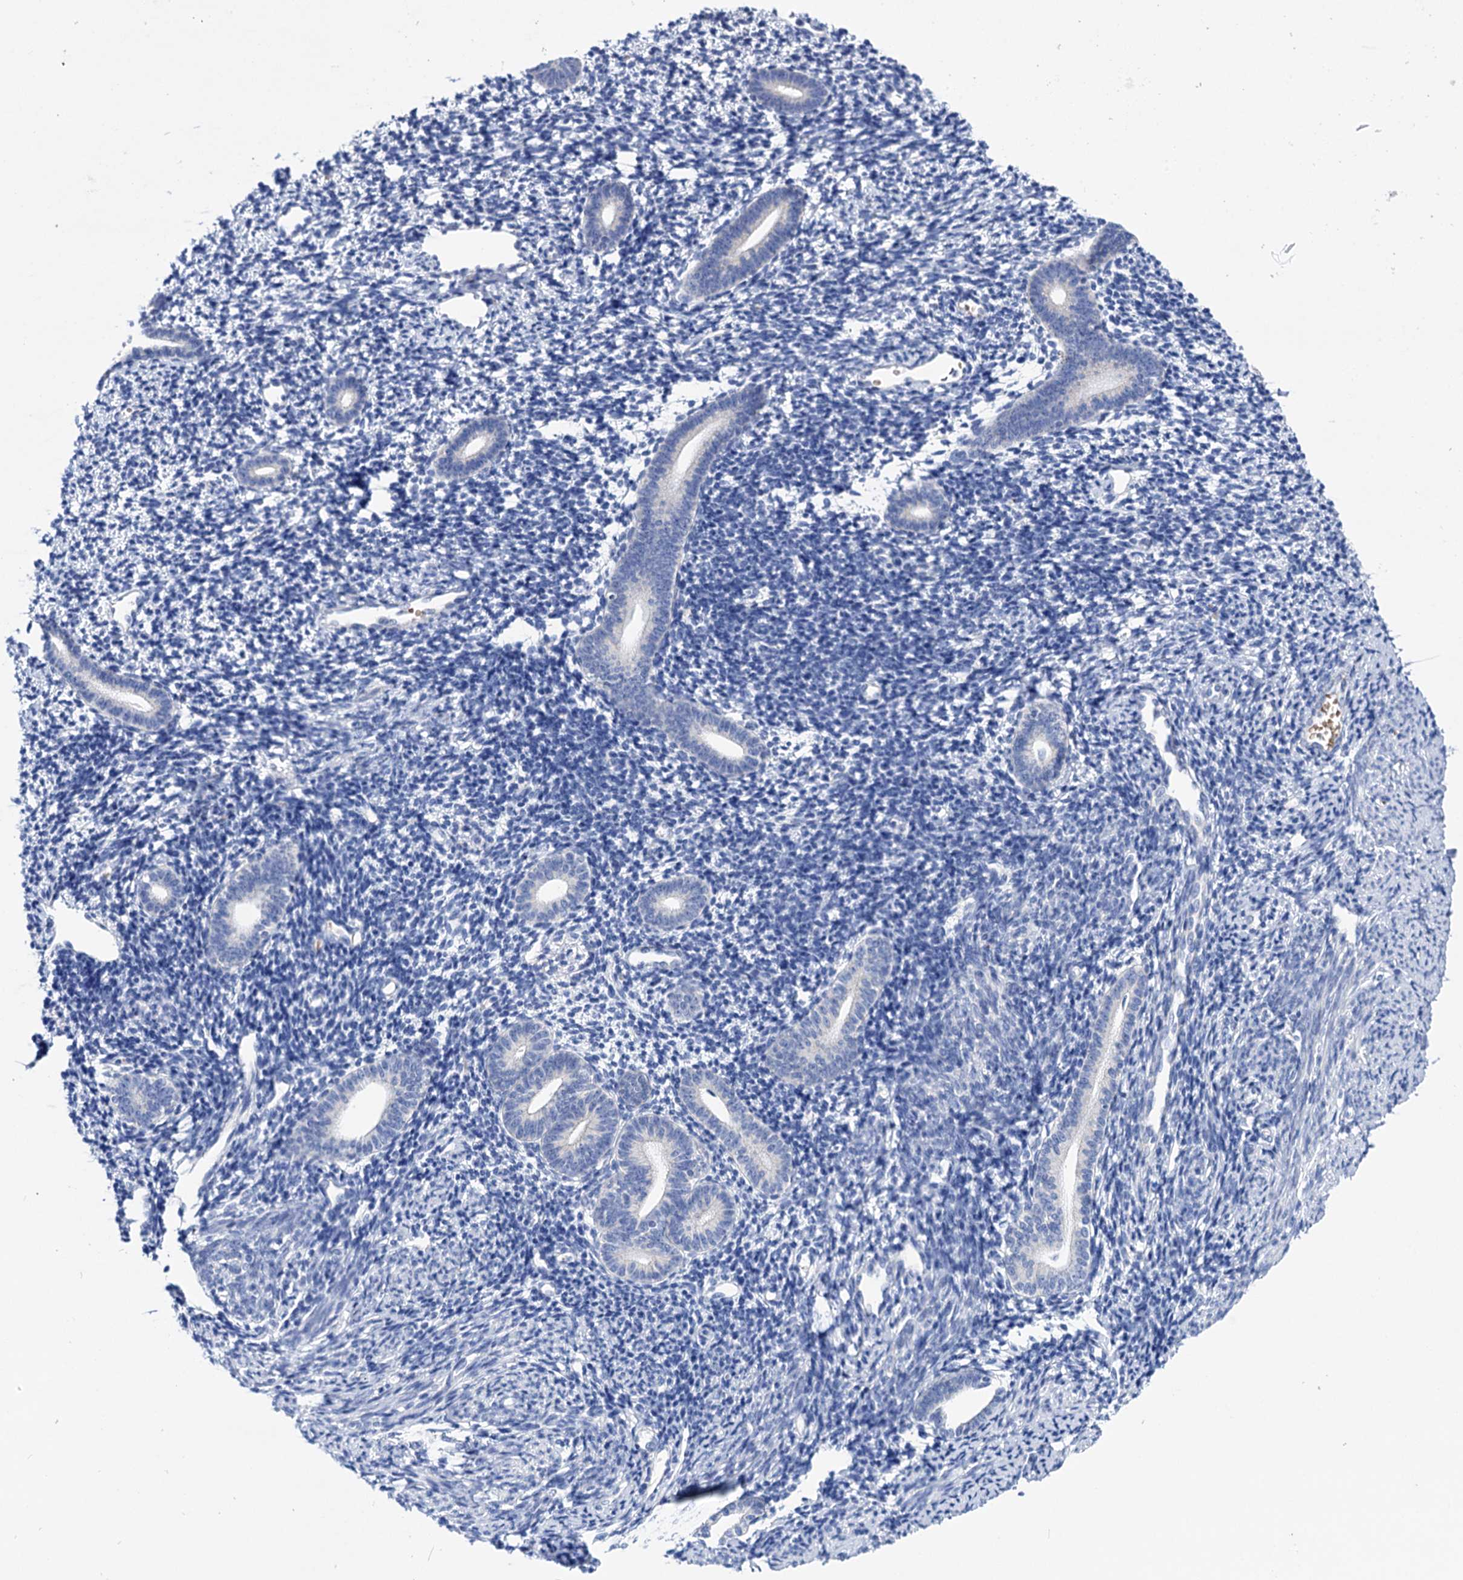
{"staining": {"intensity": "negative", "quantity": "none", "location": "none"}, "tissue": "endometrium", "cell_type": "Cells in endometrial stroma", "image_type": "normal", "snomed": [{"axis": "morphology", "description": "Normal tissue, NOS"}, {"axis": "topography", "description": "Endometrium"}], "caption": "Human endometrium stained for a protein using immunohistochemistry (IHC) reveals no staining in cells in endometrial stroma.", "gene": "YARS2", "patient": {"sex": "female", "age": 56}}